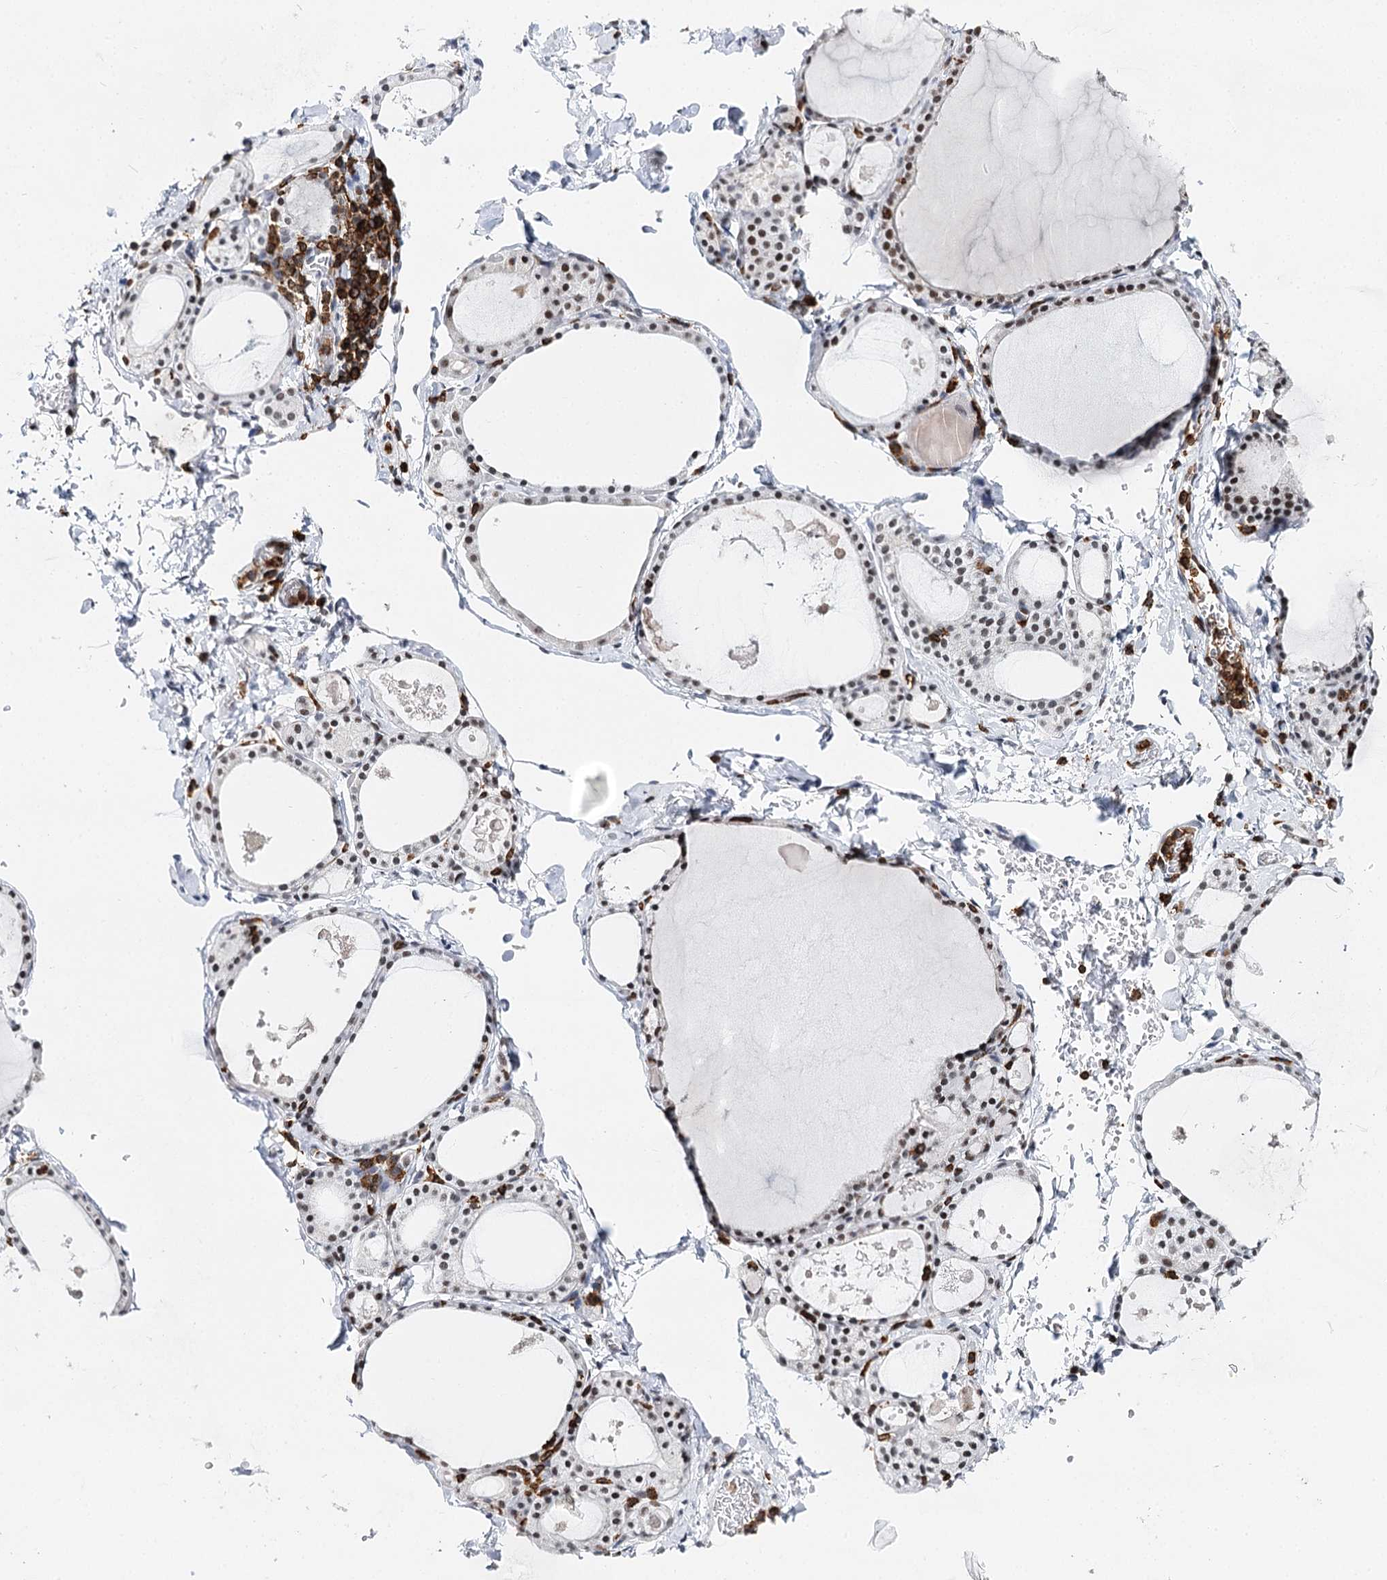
{"staining": {"intensity": "moderate", "quantity": "<25%", "location": "nuclear"}, "tissue": "thyroid gland", "cell_type": "Glandular cells", "image_type": "normal", "snomed": [{"axis": "morphology", "description": "Normal tissue, NOS"}, {"axis": "topography", "description": "Thyroid gland"}], "caption": "Protein expression analysis of normal human thyroid gland reveals moderate nuclear expression in approximately <25% of glandular cells. Nuclei are stained in blue.", "gene": "BARD1", "patient": {"sex": "male", "age": 56}}